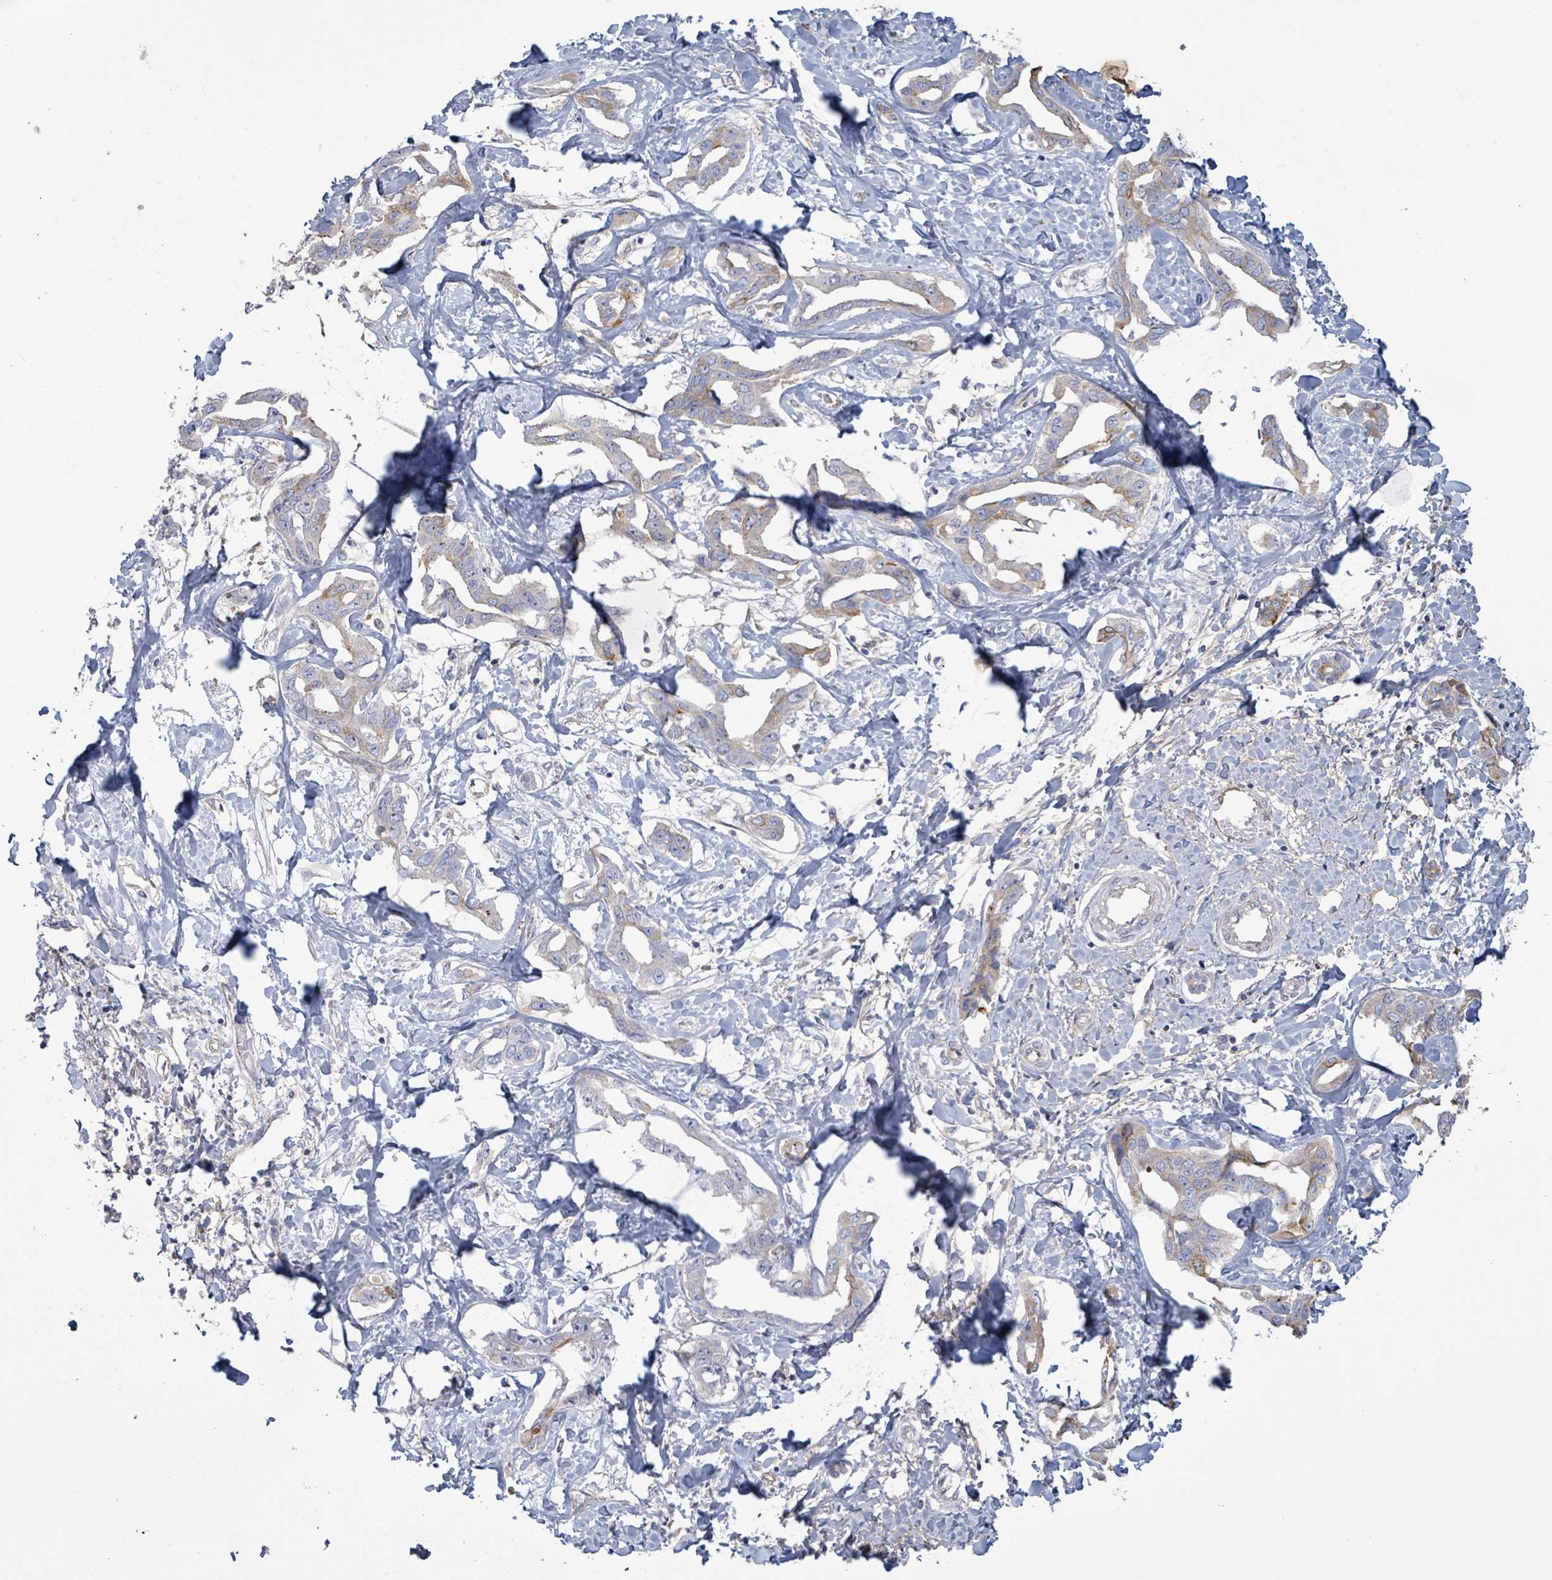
{"staining": {"intensity": "weak", "quantity": "<25%", "location": "cytoplasmic/membranous"}, "tissue": "liver cancer", "cell_type": "Tumor cells", "image_type": "cancer", "snomed": [{"axis": "morphology", "description": "Cholangiocarcinoma"}, {"axis": "topography", "description": "Liver"}], "caption": "Immunohistochemistry (IHC) photomicrograph of human cholangiocarcinoma (liver) stained for a protein (brown), which reveals no positivity in tumor cells.", "gene": "COL13A1", "patient": {"sex": "male", "age": 59}}